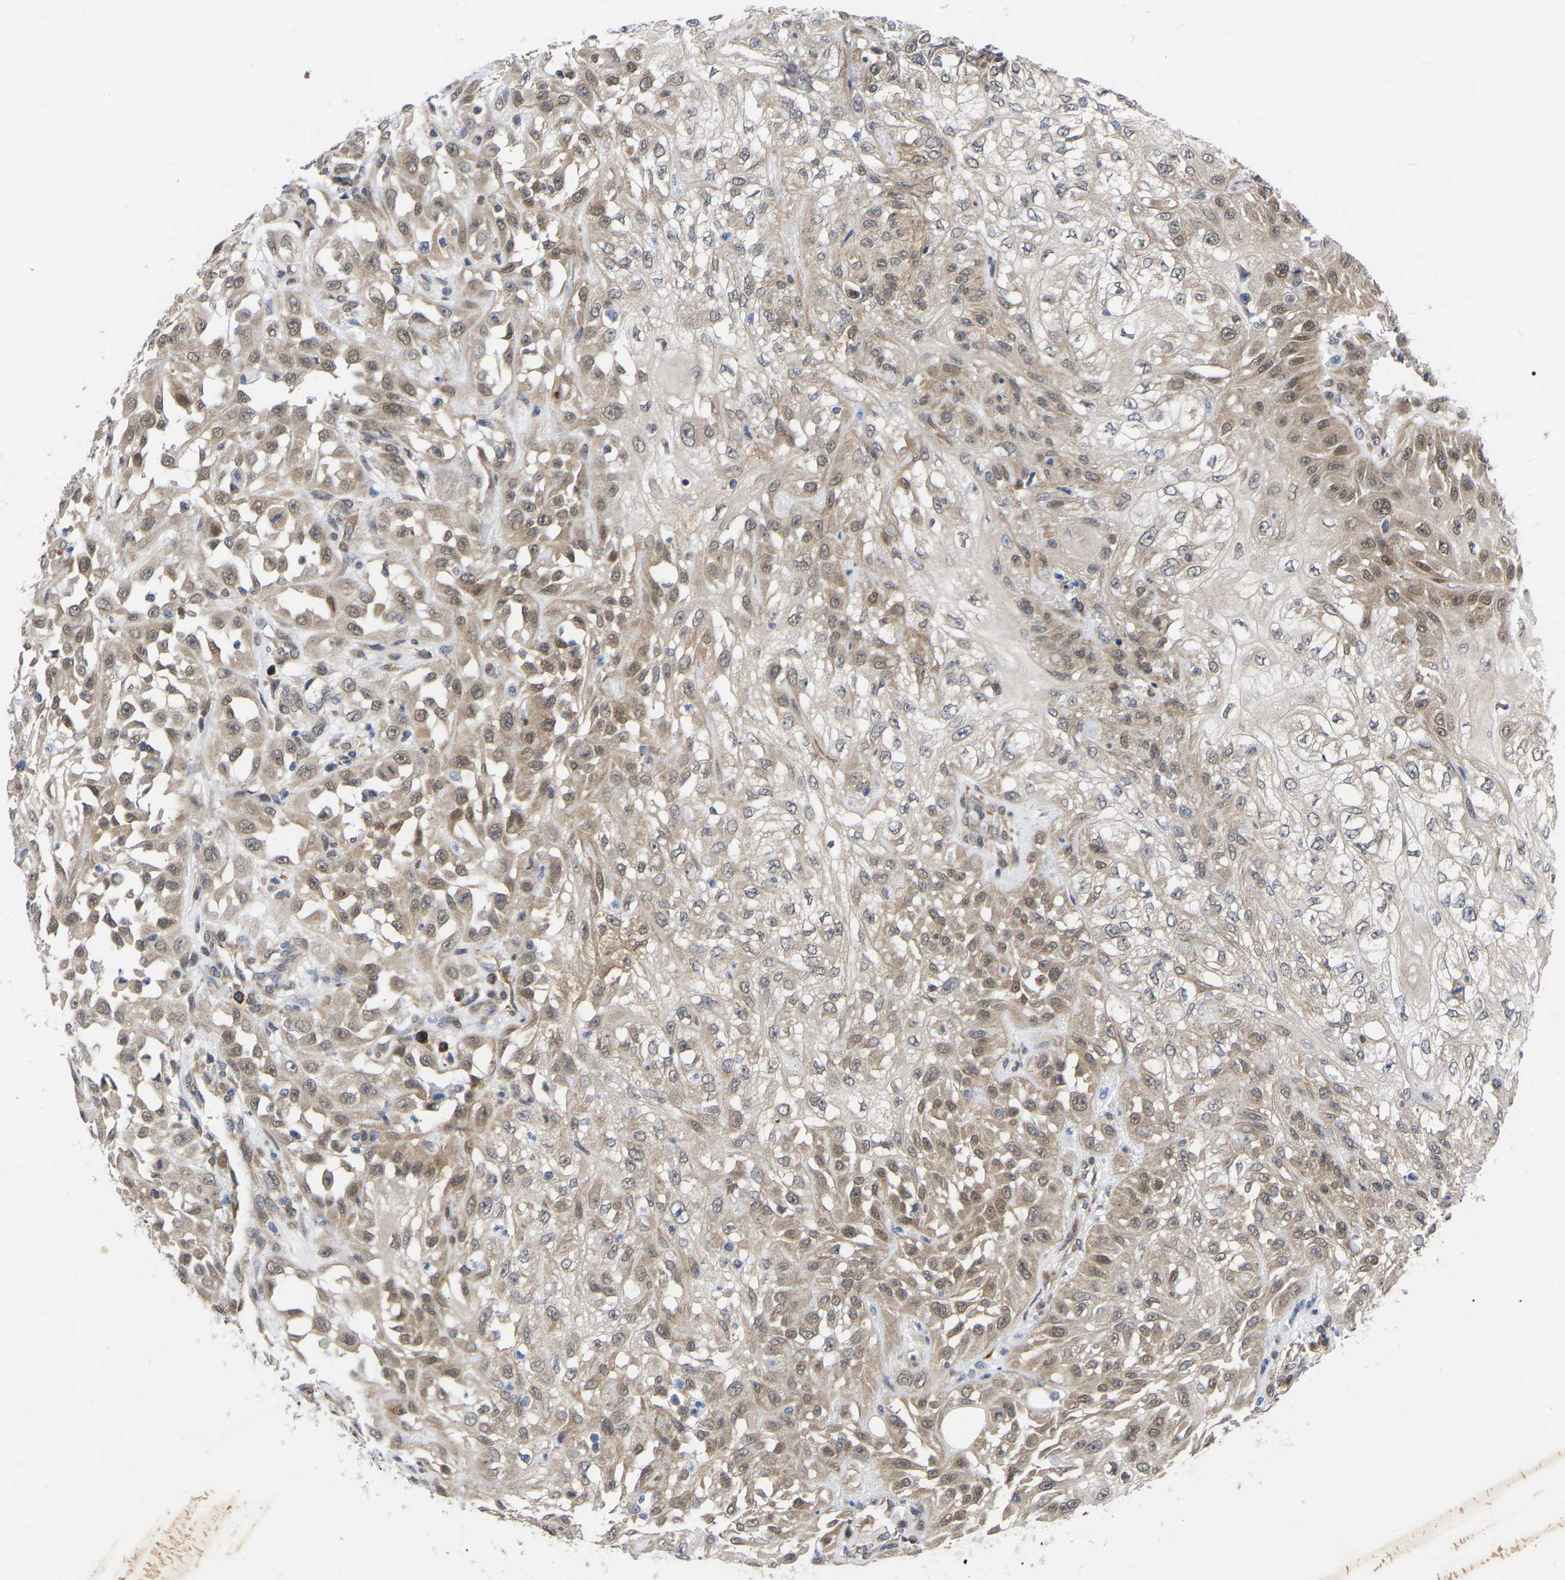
{"staining": {"intensity": "moderate", "quantity": "25%-75%", "location": "cytoplasmic/membranous,nuclear"}, "tissue": "skin cancer", "cell_type": "Tumor cells", "image_type": "cancer", "snomed": [{"axis": "morphology", "description": "Squamous cell carcinoma, NOS"}, {"axis": "morphology", "description": "Squamous cell carcinoma, metastatic, NOS"}, {"axis": "topography", "description": "Skin"}, {"axis": "topography", "description": "Lymph node"}], "caption": "Immunohistochemical staining of human skin squamous cell carcinoma shows medium levels of moderate cytoplasmic/membranous and nuclear protein expression in about 25%-75% of tumor cells.", "gene": "UBE4B", "patient": {"sex": "male", "age": 75}}